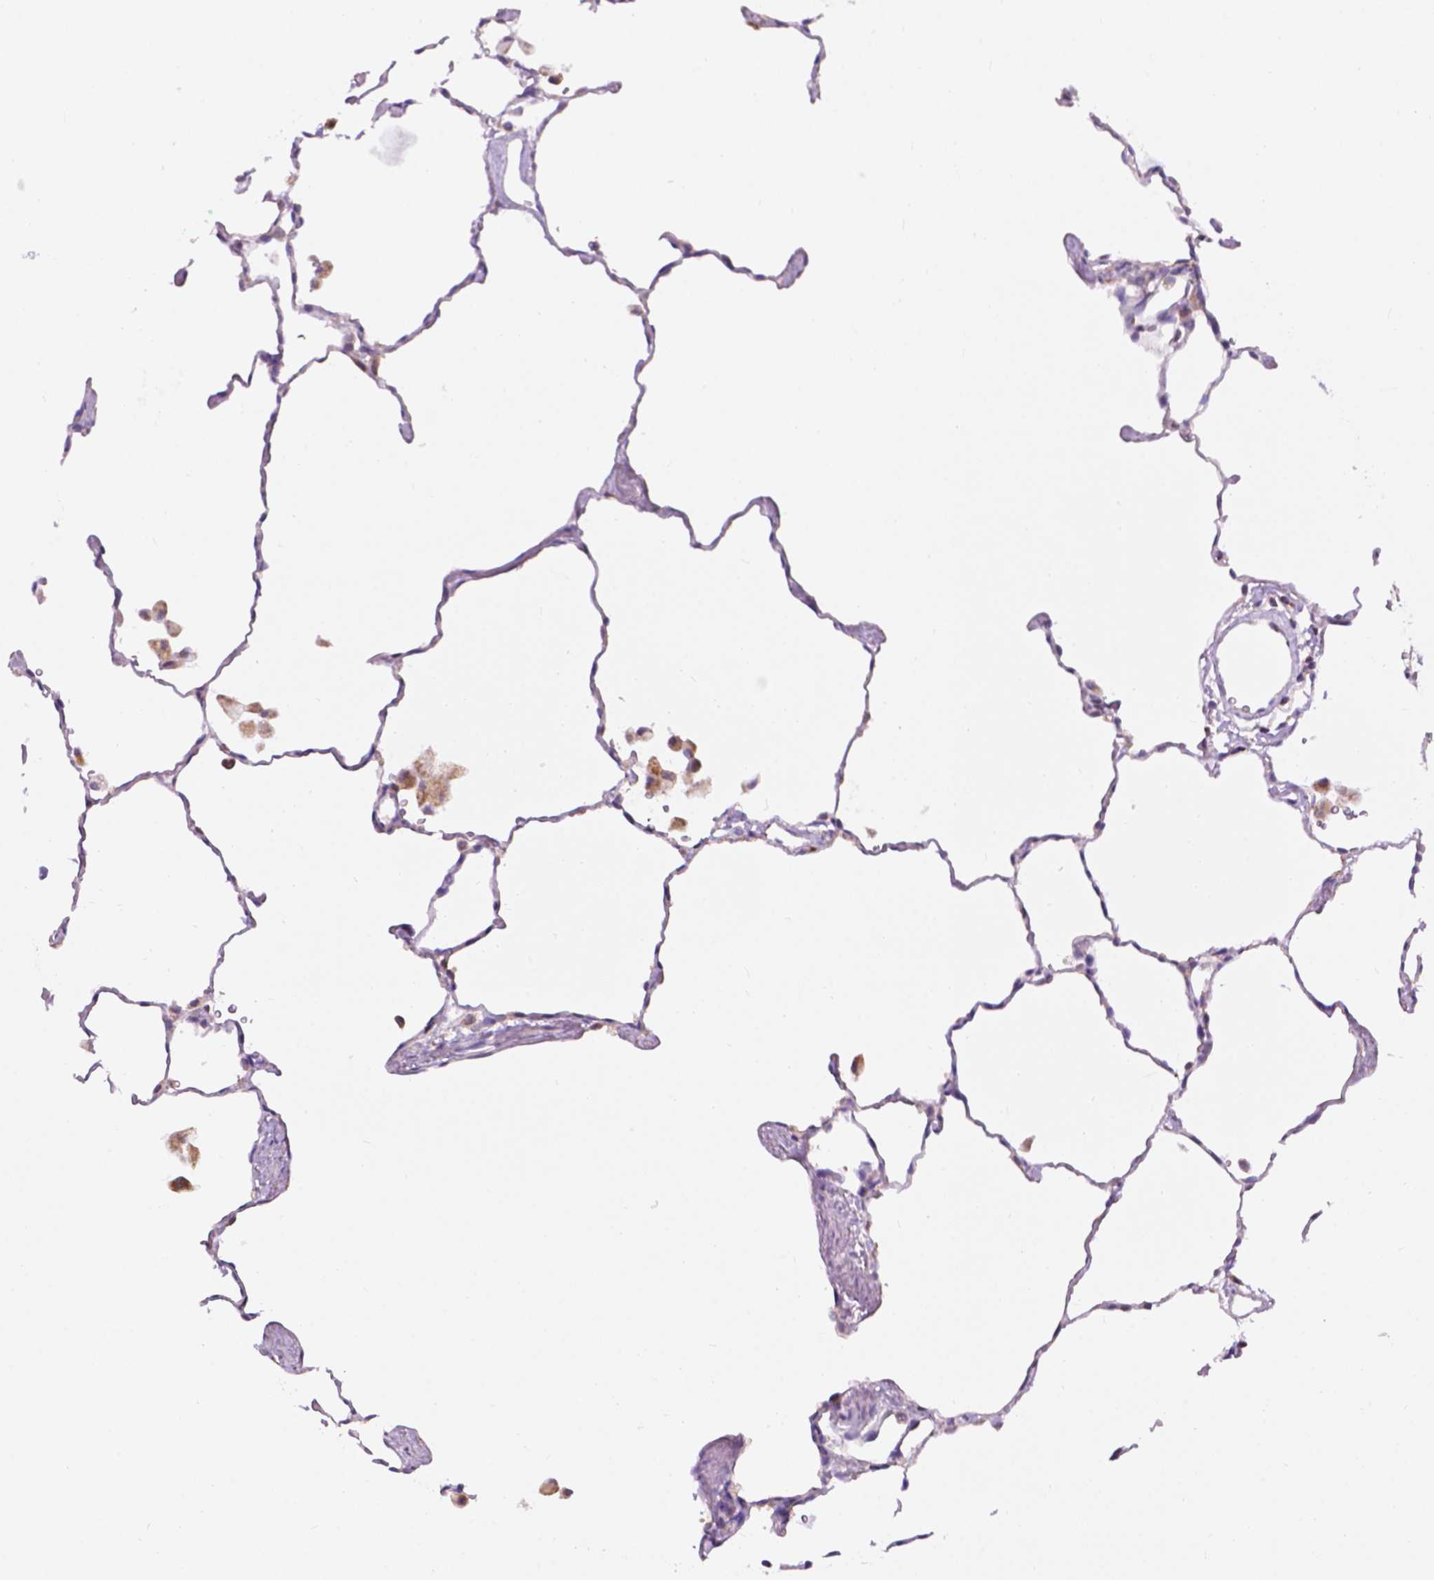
{"staining": {"intensity": "weak", "quantity": "25%-75%", "location": "cytoplasmic/membranous"}, "tissue": "lung", "cell_type": "Alveolar cells", "image_type": "normal", "snomed": [{"axis": "morphology", "description": "Normal tissue, NOS"}, {"axis": "topography", "description": "Lung"}], "caption": "Lung stained with immunohistochemistry exhibits weak cytoplasmic/membranous staining in about 25%-75% of alveolar cells. (brown staining indicates protein expression, while blue staining denotes nuclei).", "gene": "PYCR3", "patient": {"sex": "female", "age": 47}}